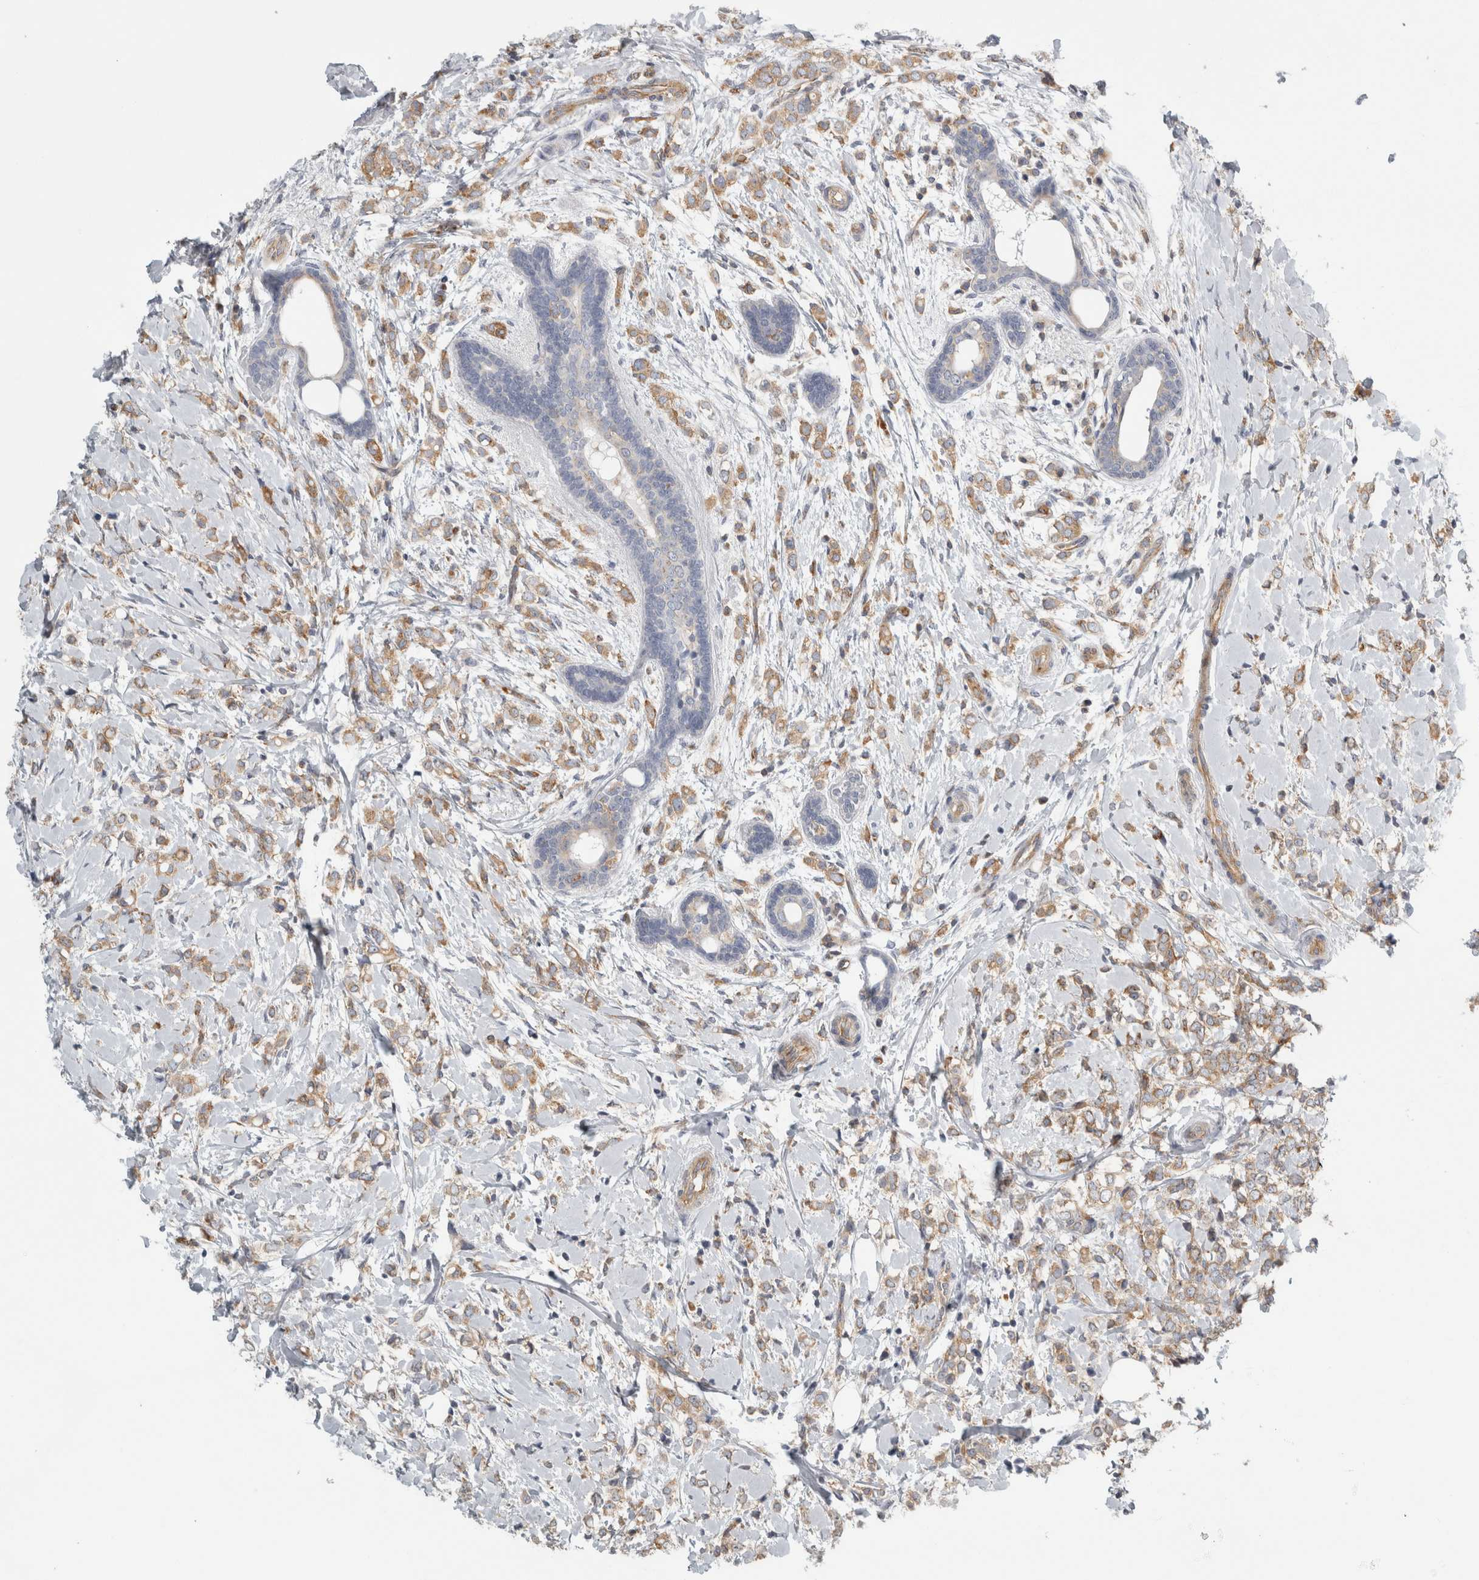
{"staining": {"intensity": "weak", "quantity": ">75%", "location": "cytoplasmic/membranous"}, "tissue": "breast cancer", "cell_type": "Tumor cells", "image_type": "cancer", "snomed": [{"axis": "morphology", "description": "Normal tissue, NOS"}, {"axis": "morphology", "description": "Lobular carcinoma"}, {"axis": "topography", "description": "Breast"}], "caption": "Tumor cells display low levels of weak cytoplasmic/membranous expression in about >75% of cells in breast cancer.", "gene": "PEX6", "patient": {"sex": "female", "age": 47}}